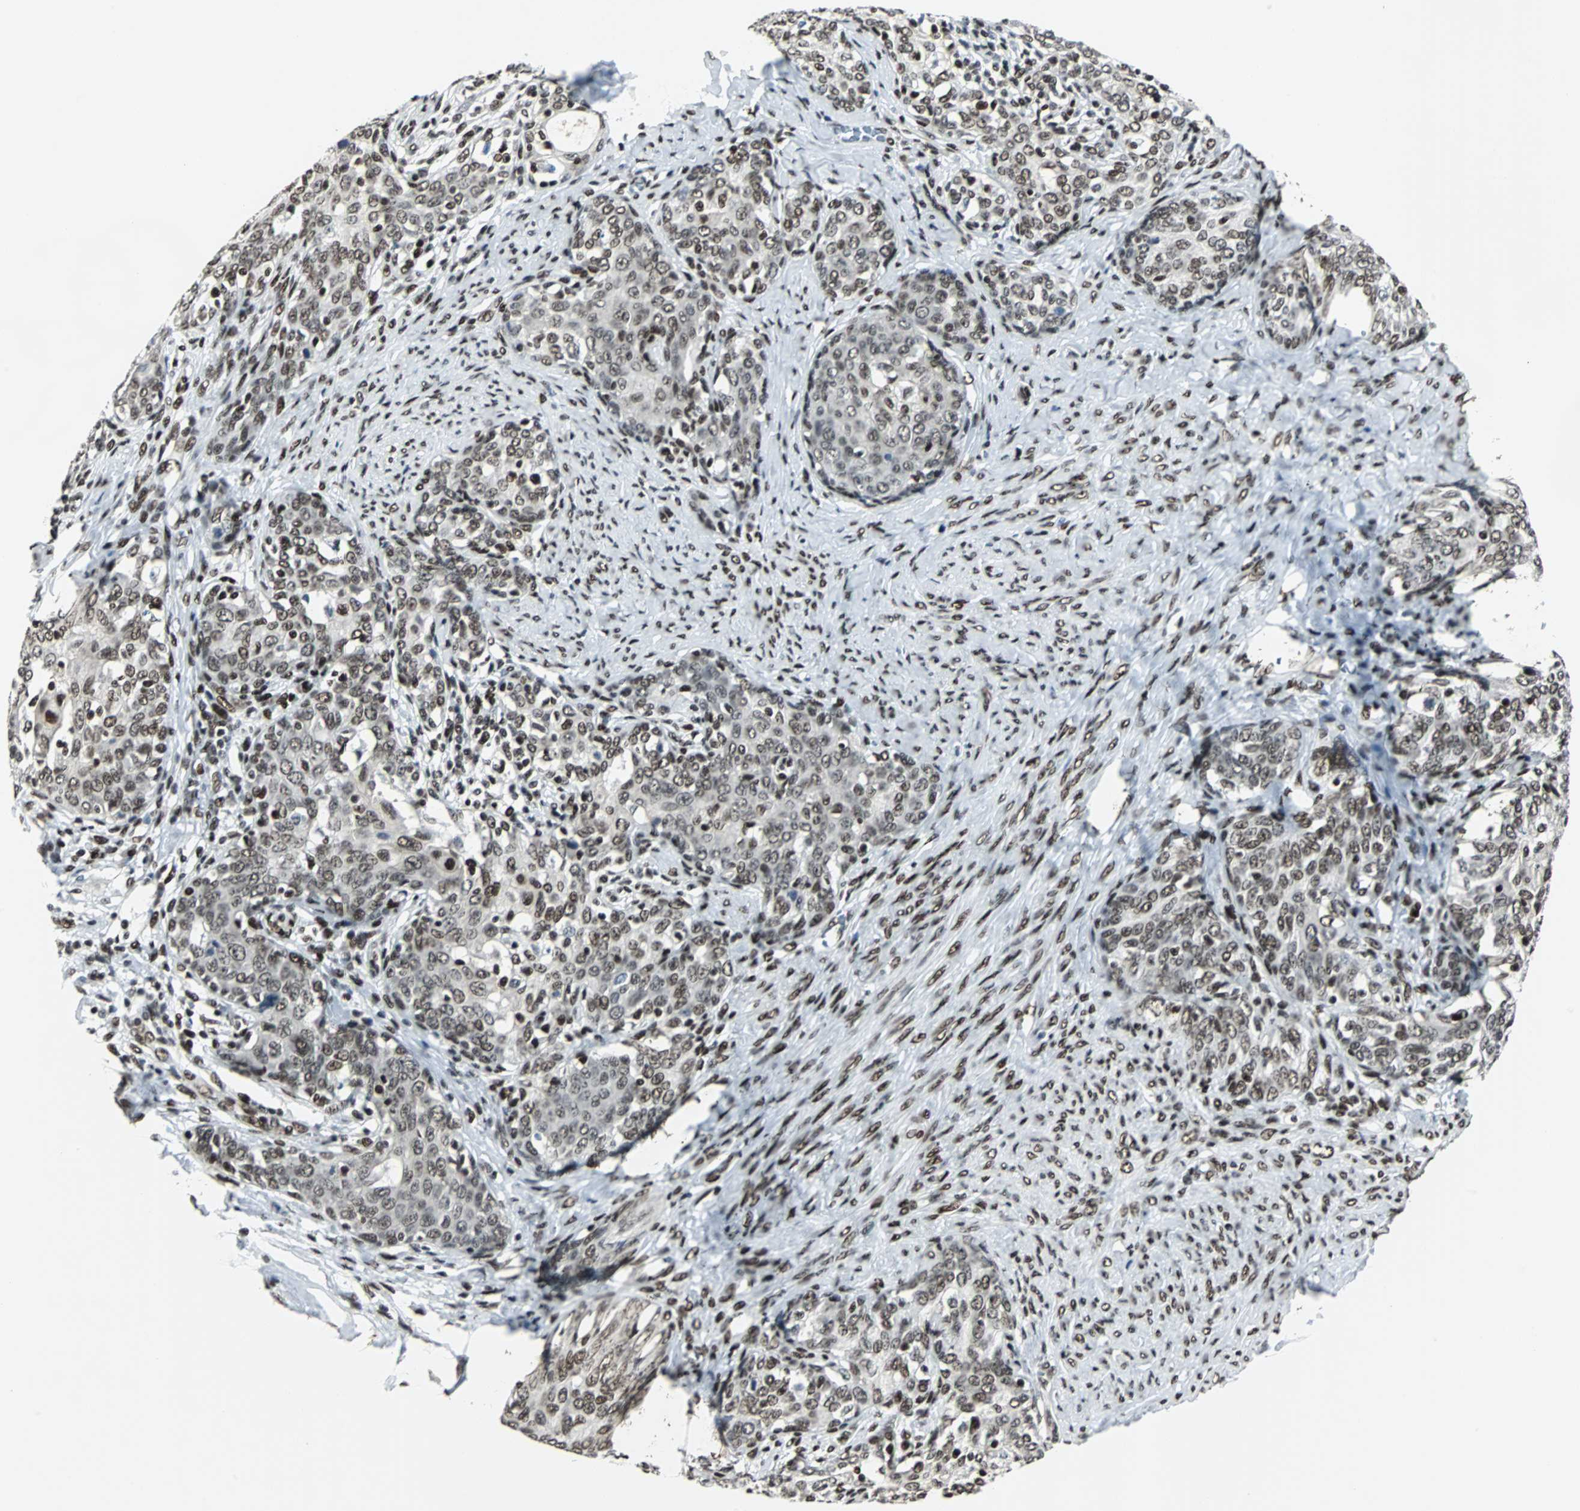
{"staining": {"intensity": "moderate", "quantity": ">75%", "location": "nuclear"}, "tissue": "cervical cancer", "cell_type": "Tumor cells", "image_type": "cancer", "snomed": [{"axis": "morphology", "description": "Squamous cell carcinoma, NOS"}, {"axis": "morphology", "description": "Adenocarcinoma, NOS"}, {"axis": "topography", "description": "Cervix"}], "caption": "IHC micrograph of neoplastic tissue: cervical squamous cell carcinoma stained using immunohistochemistry demonstrates medium levels of moderate protein expression localized specifically in the nuclear of tumor cells, appearing as a nuclear brown color.", "gene": "MEF2D", "patient": {"sex": "female", "age": 52}}